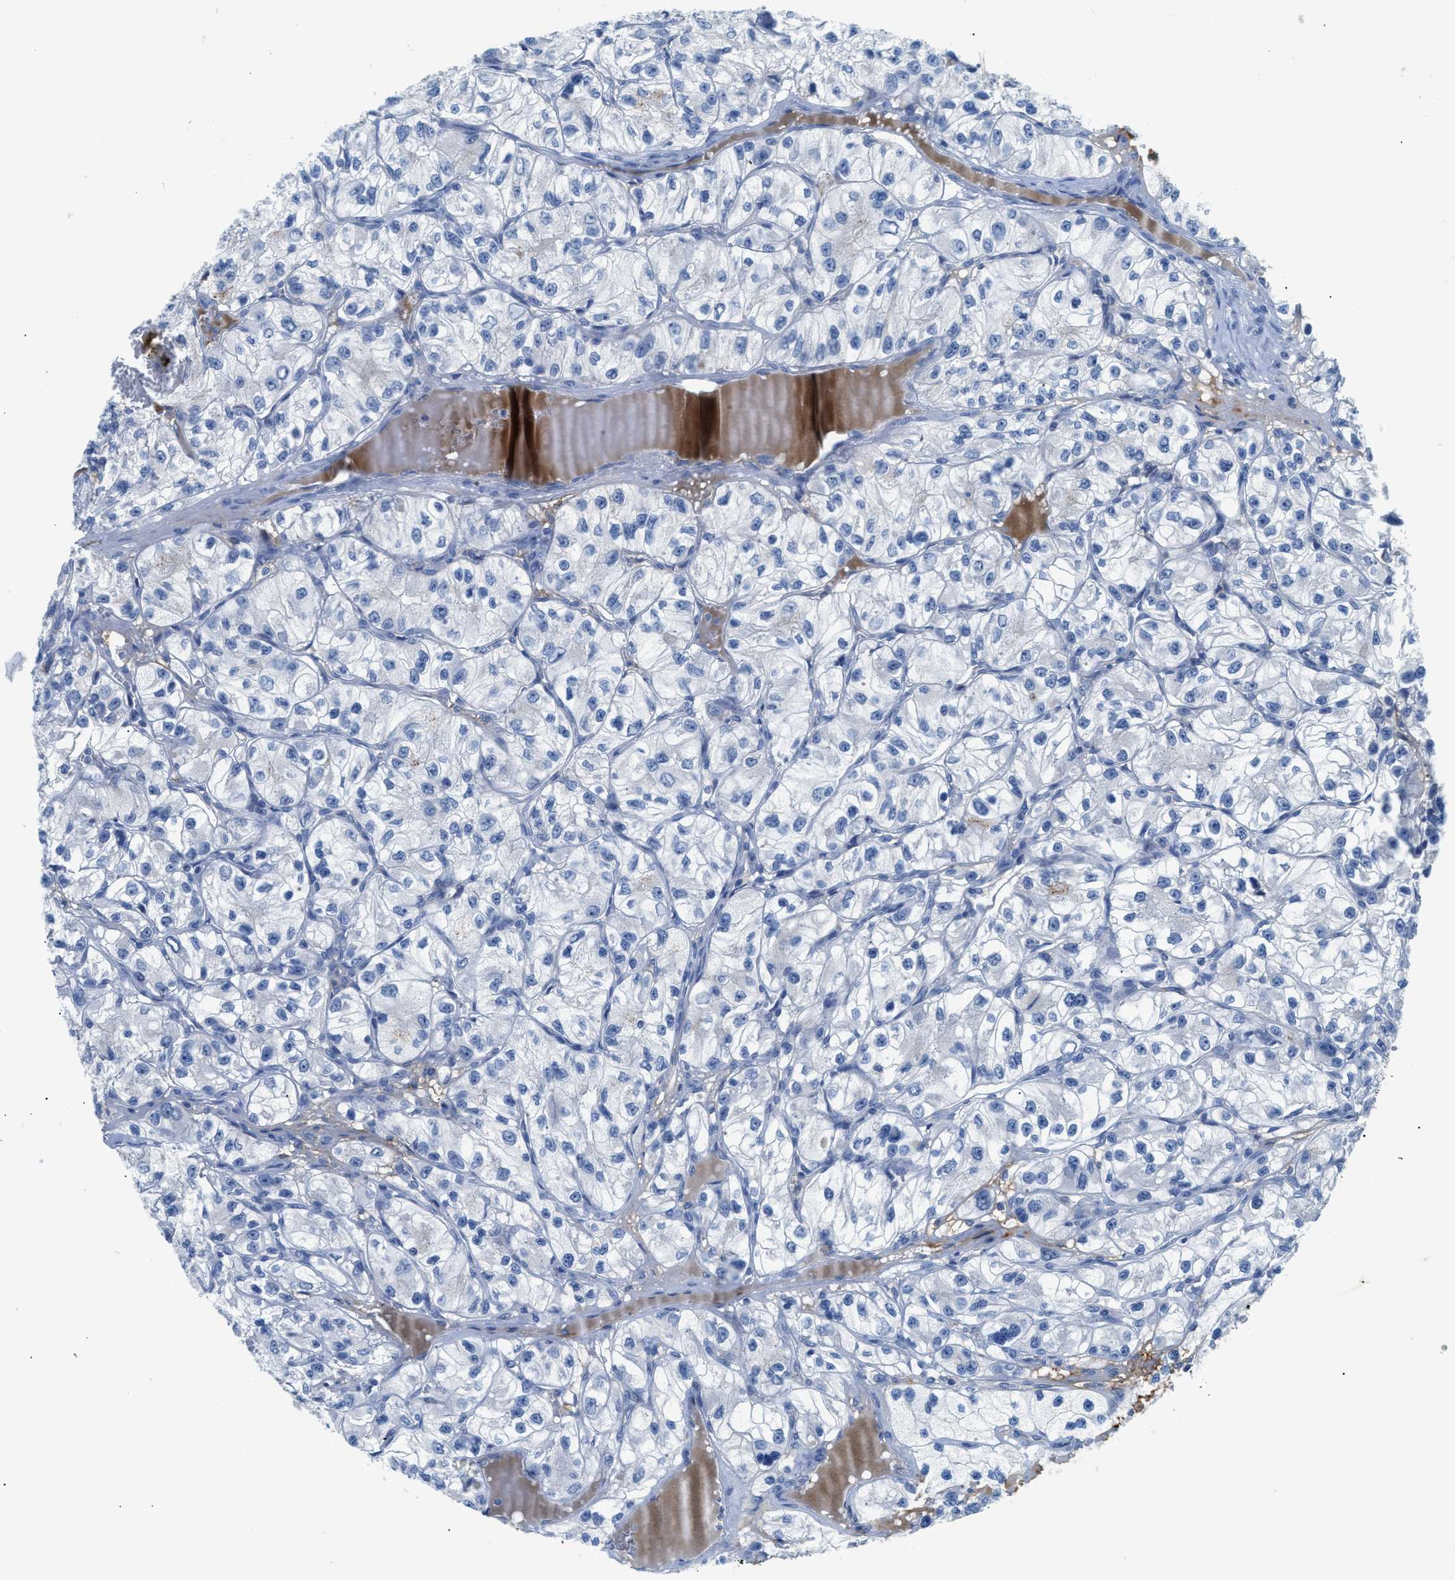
{"staining": {"intensity": "negative", "quantity": "none", "location": "none"}, "tissue": "renal cancer", "cell_type": "Tumor cells", "image_type": "cancer", "snomed": [{"axis": "morphology", "description": "Adenocarcinoma, NOS"}, {"axis": "topography", "description": "Kidney"}], "caption": "This is a micrograph of immunohistochemistry staining of renal adenocarcinoma, which shows no expression in tumor cells.", "gene": "OR9K2", "patient": {"sex": "female", "age": 57}}